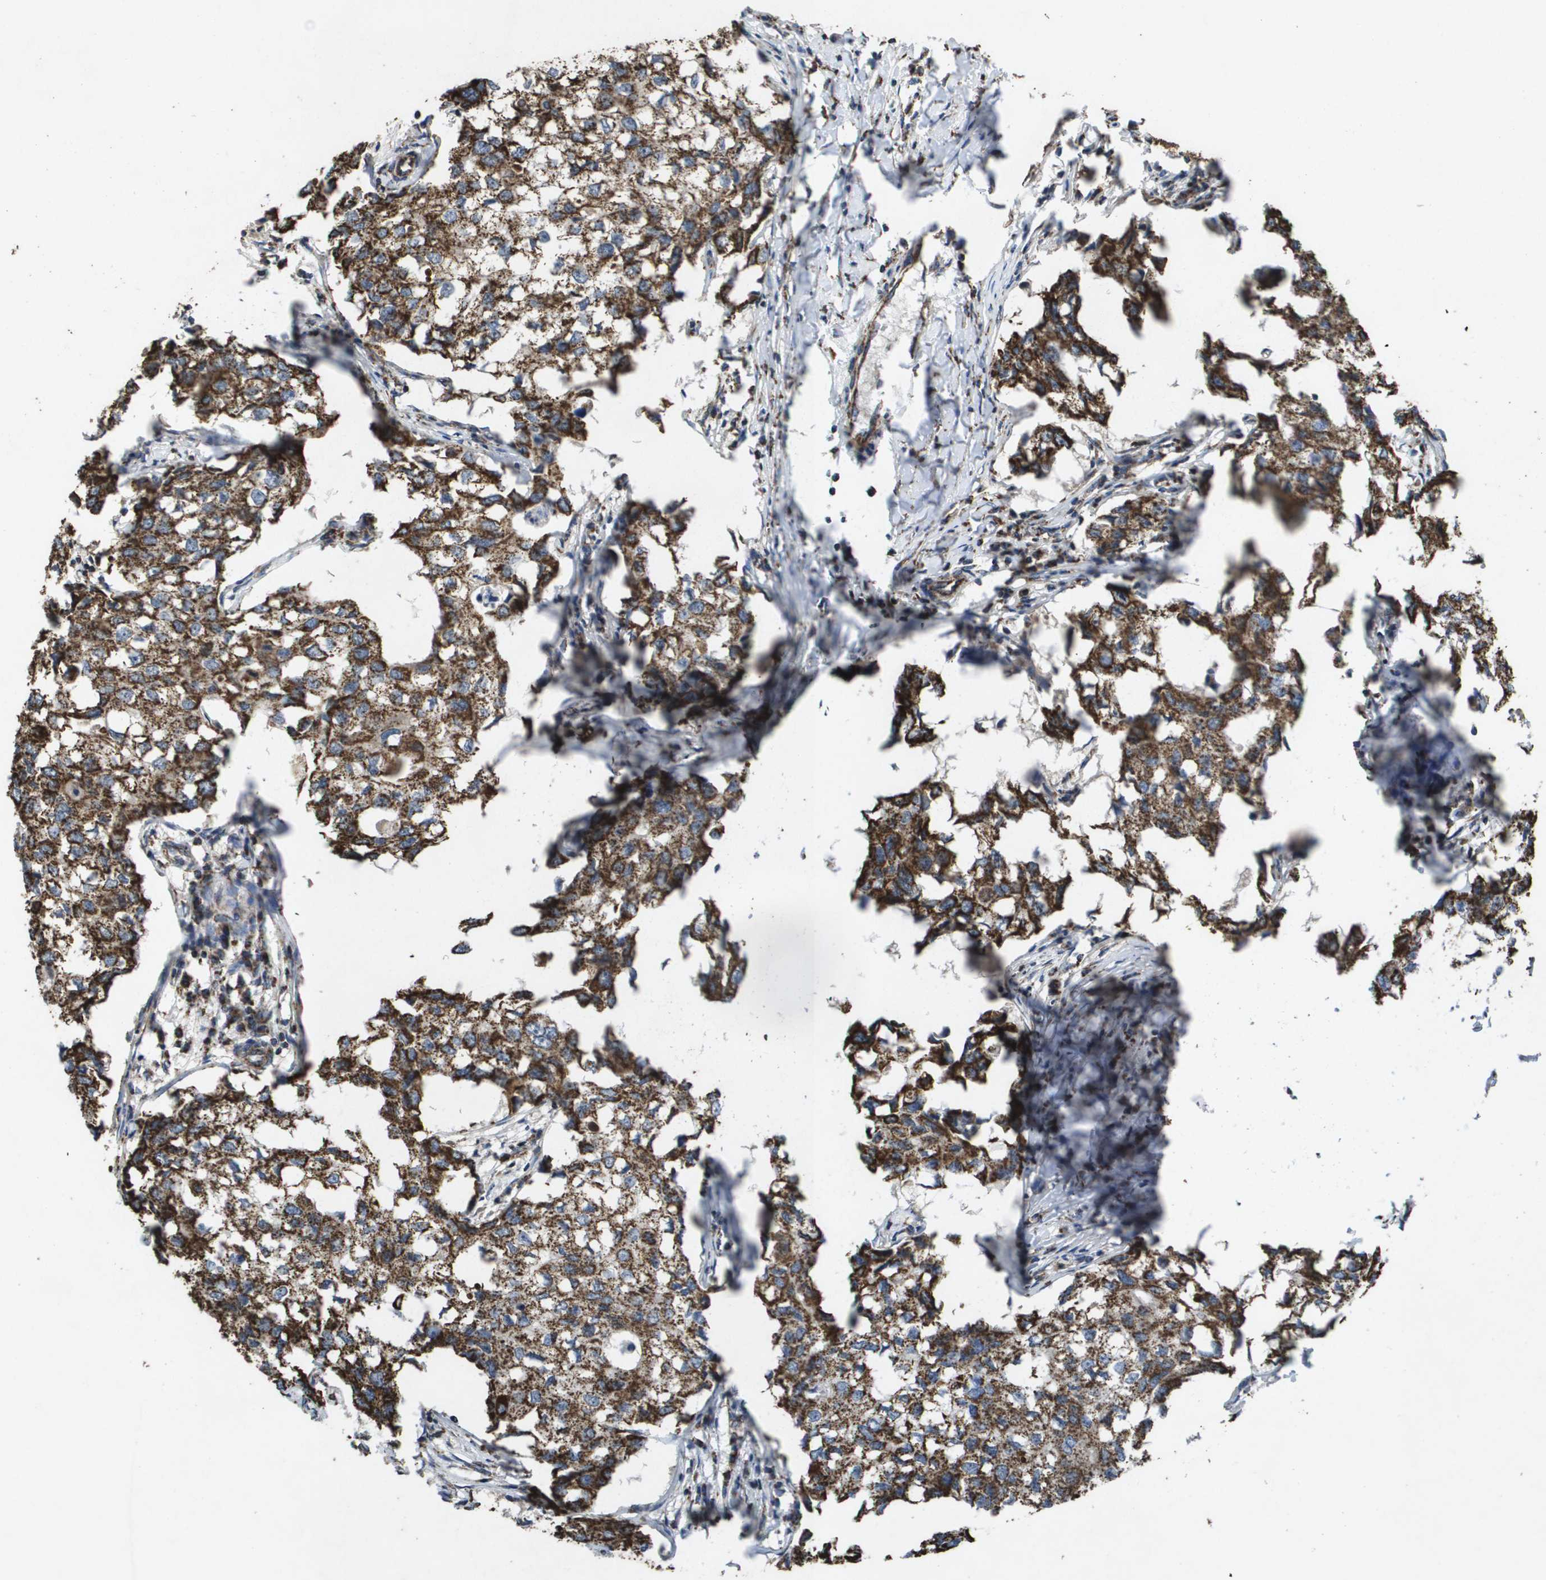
{"staining": {"intensity": "strong", "quantity": ">75%", "location": "cytoplasmic/membranous"}, "tissue": "breast cancer", "cell_type": "Tumor cells", "image_type": "cancer", "snomed": [{"axis": "morphology", "description": "Duct carcinoma"}, {"axis": "topography", "description": "Breast"}], "caption": "Immunohistochemical staining of human intraductal carcinoma (breast) demonstrates high levels of strong cytoplasmic/membranous protein expression in approximately >75% of tumor cells.", "gene": "HSPE1", "patient": {"sex": "female", "age": 27}}